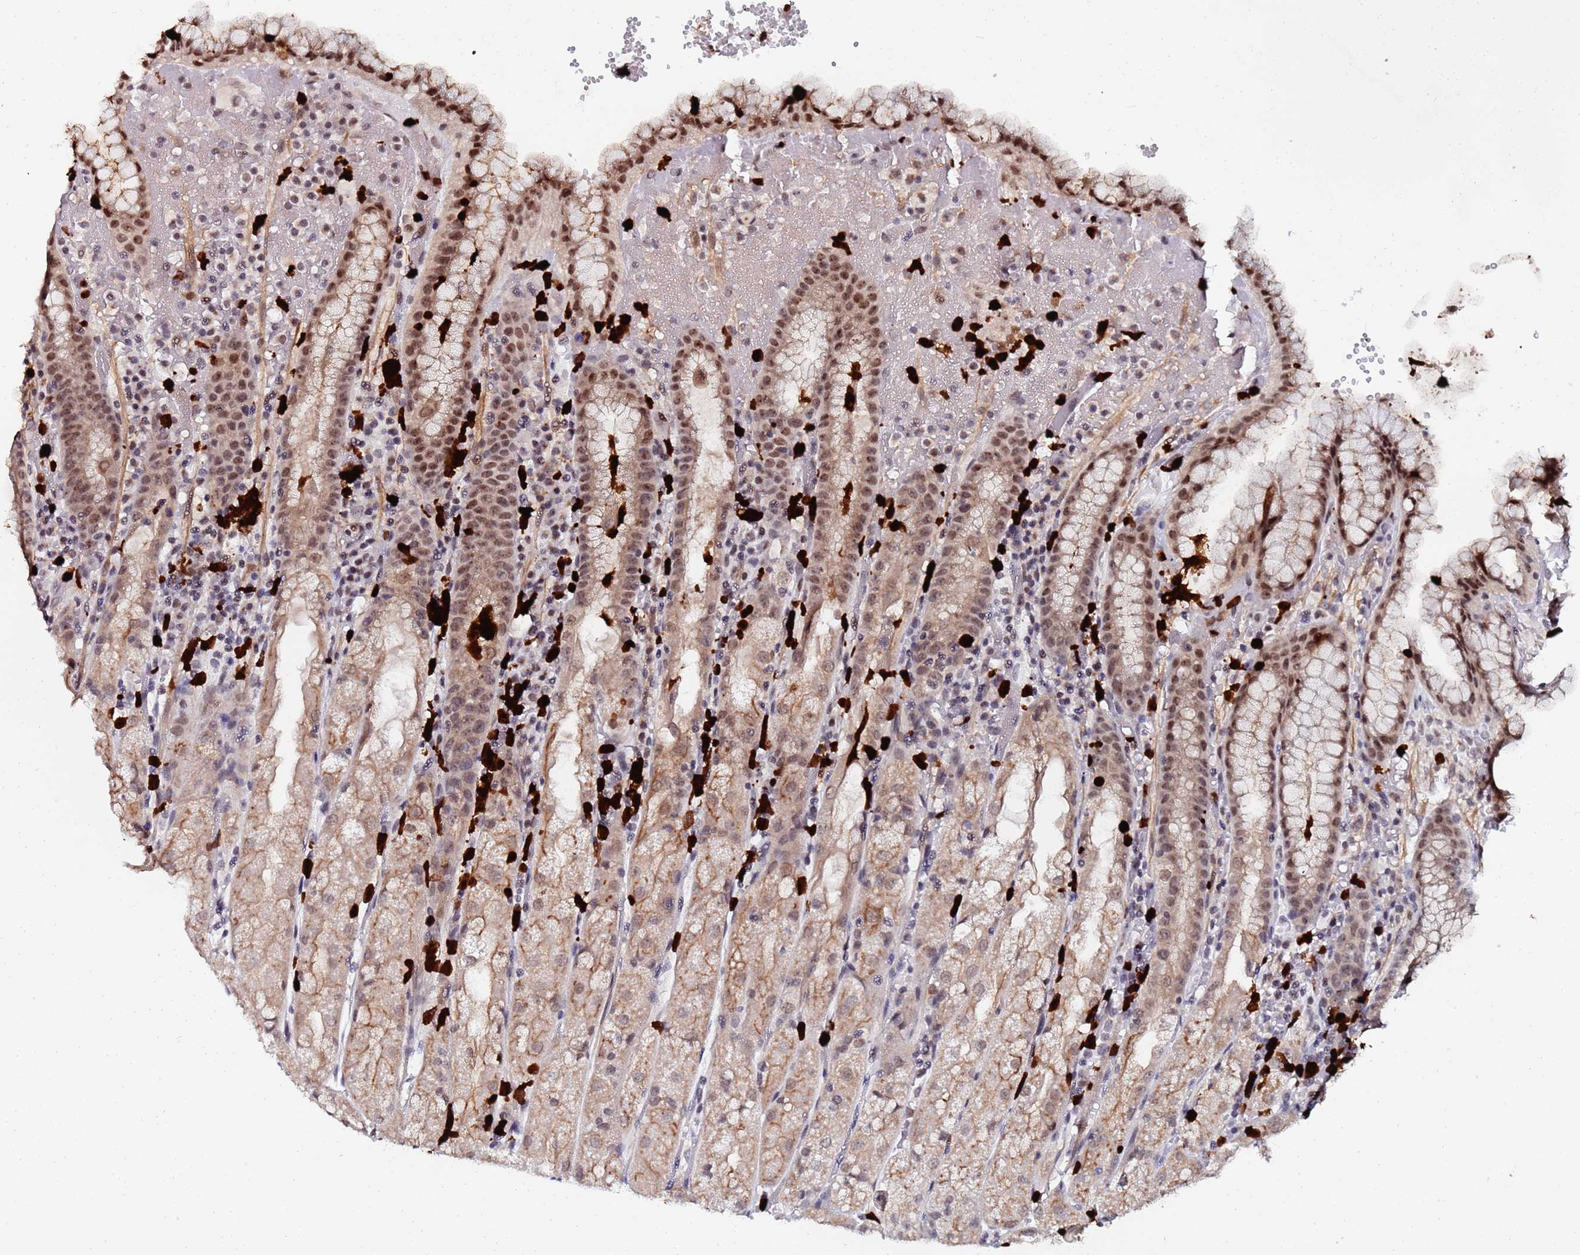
{"staining": {"intensity": "moderate", "quantity": ">75%", "location": "cytoplasmic/membranous,nuclear"}, "tissue": "stomach", "cell_type": "Glandular cells", "image_type": "normal", "snomed": [{"axis": "morphology", "description": "Normal tissue, NOS"}, {"axis": "topography", "description": "Stomach, upper"}], "caption": "Benign stomach reveals moderate cytoplasmic/membranous,nuclear expression in approximately >75% of glandular cells, visualized by immunohistochemistry.", "gene": "MTCL1", "patient": {"sex": "male", "age": 52}}